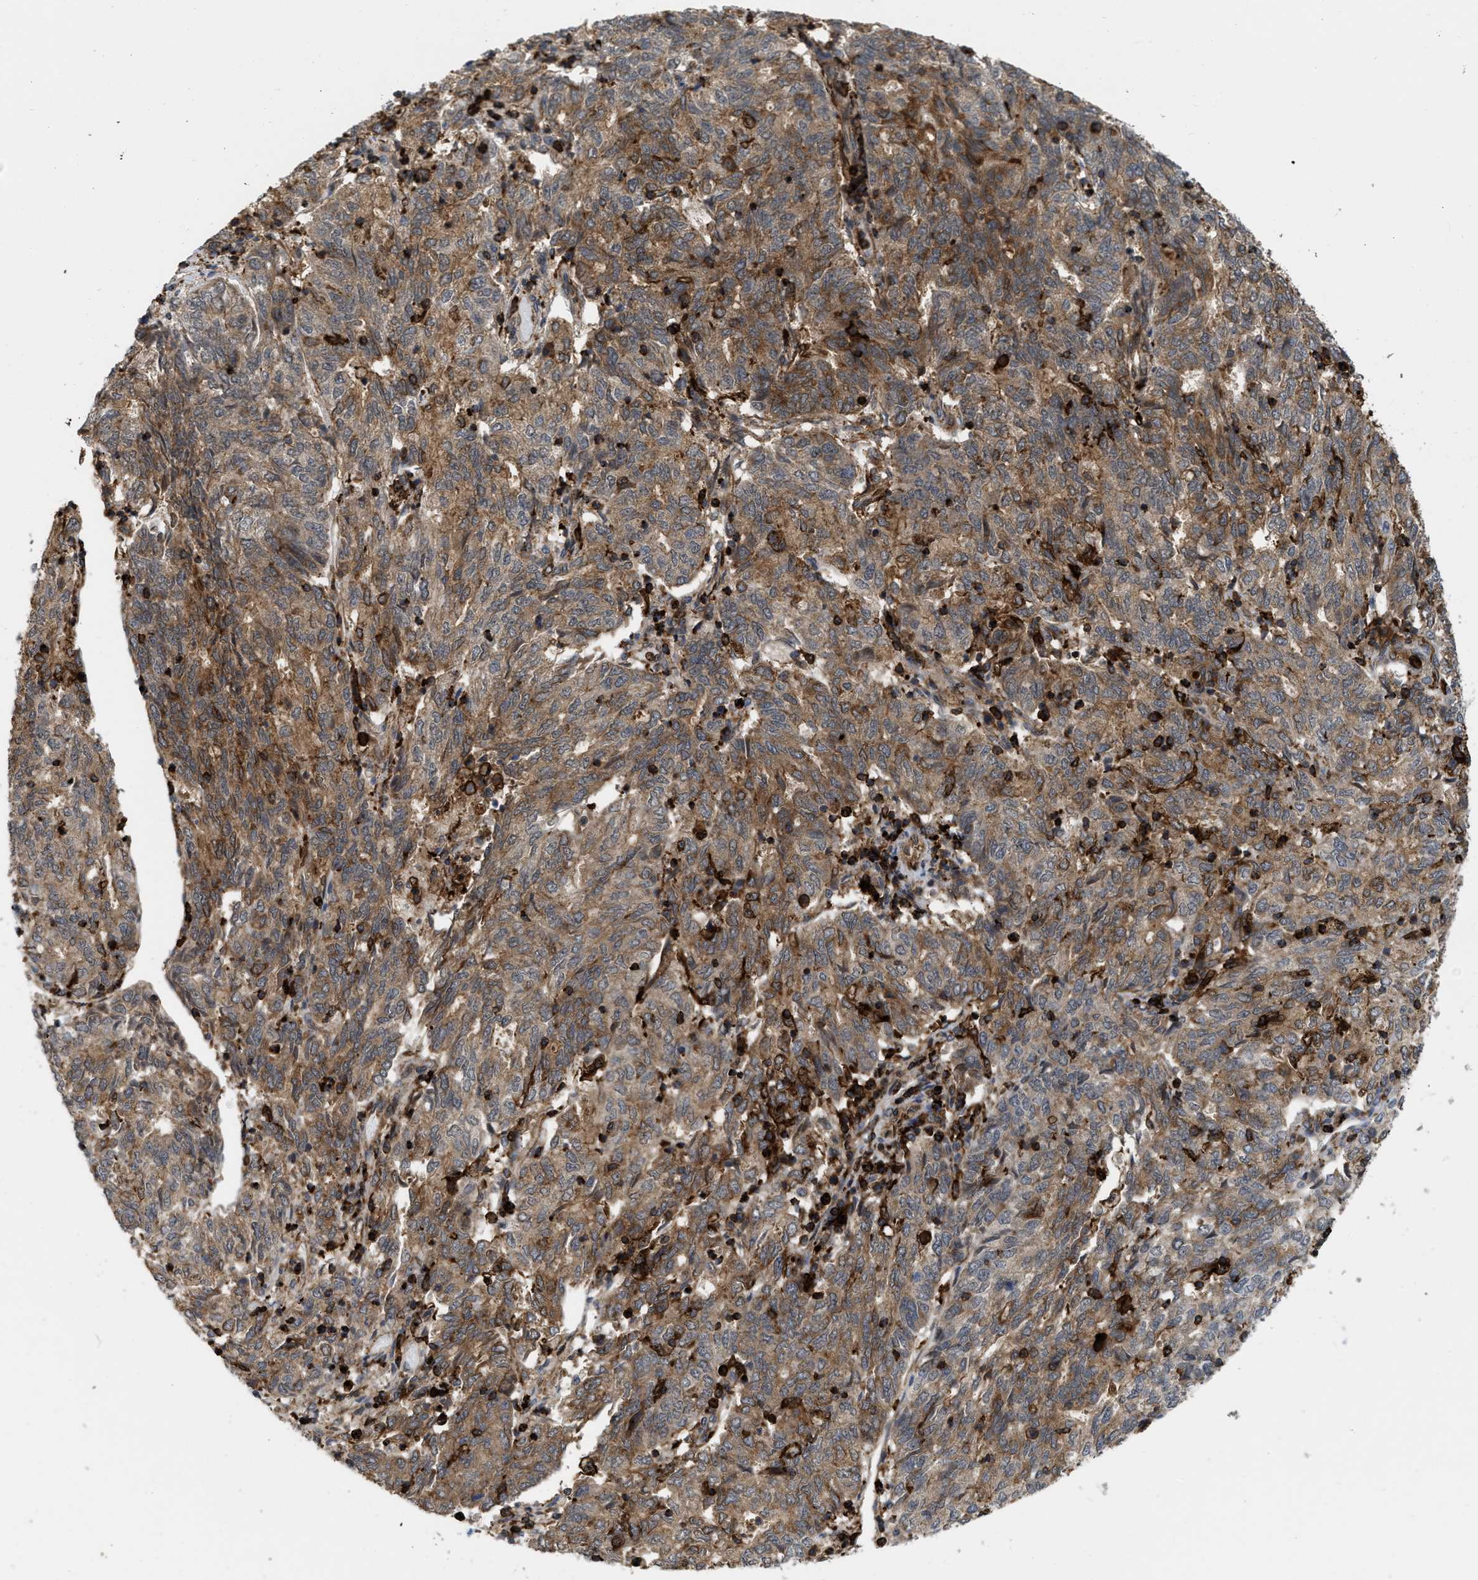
{"staining": {"intensity": "moderate", "quantity": ">75%", "location": "cytoplasmic/membranous"}, "tissue": "endometrial cancer", "cell_type": "Tumor cells", "image_type": "cancer", "snomed": [{"axis": "morphology", "description": "Adenocarcinoma, NOS"}, {"axis": "topography", "description": "Endometrium"}], "caption": "DAB (3,3'-diaminobenzidine) immunohistochemical staining of human endometrial cancer demonstrates moderate cytoplasmic/membranous protein staining in approximately >75% of tumor cells.", "gene": "IQCE", "patient": {"sex": "female", "age": 80}}